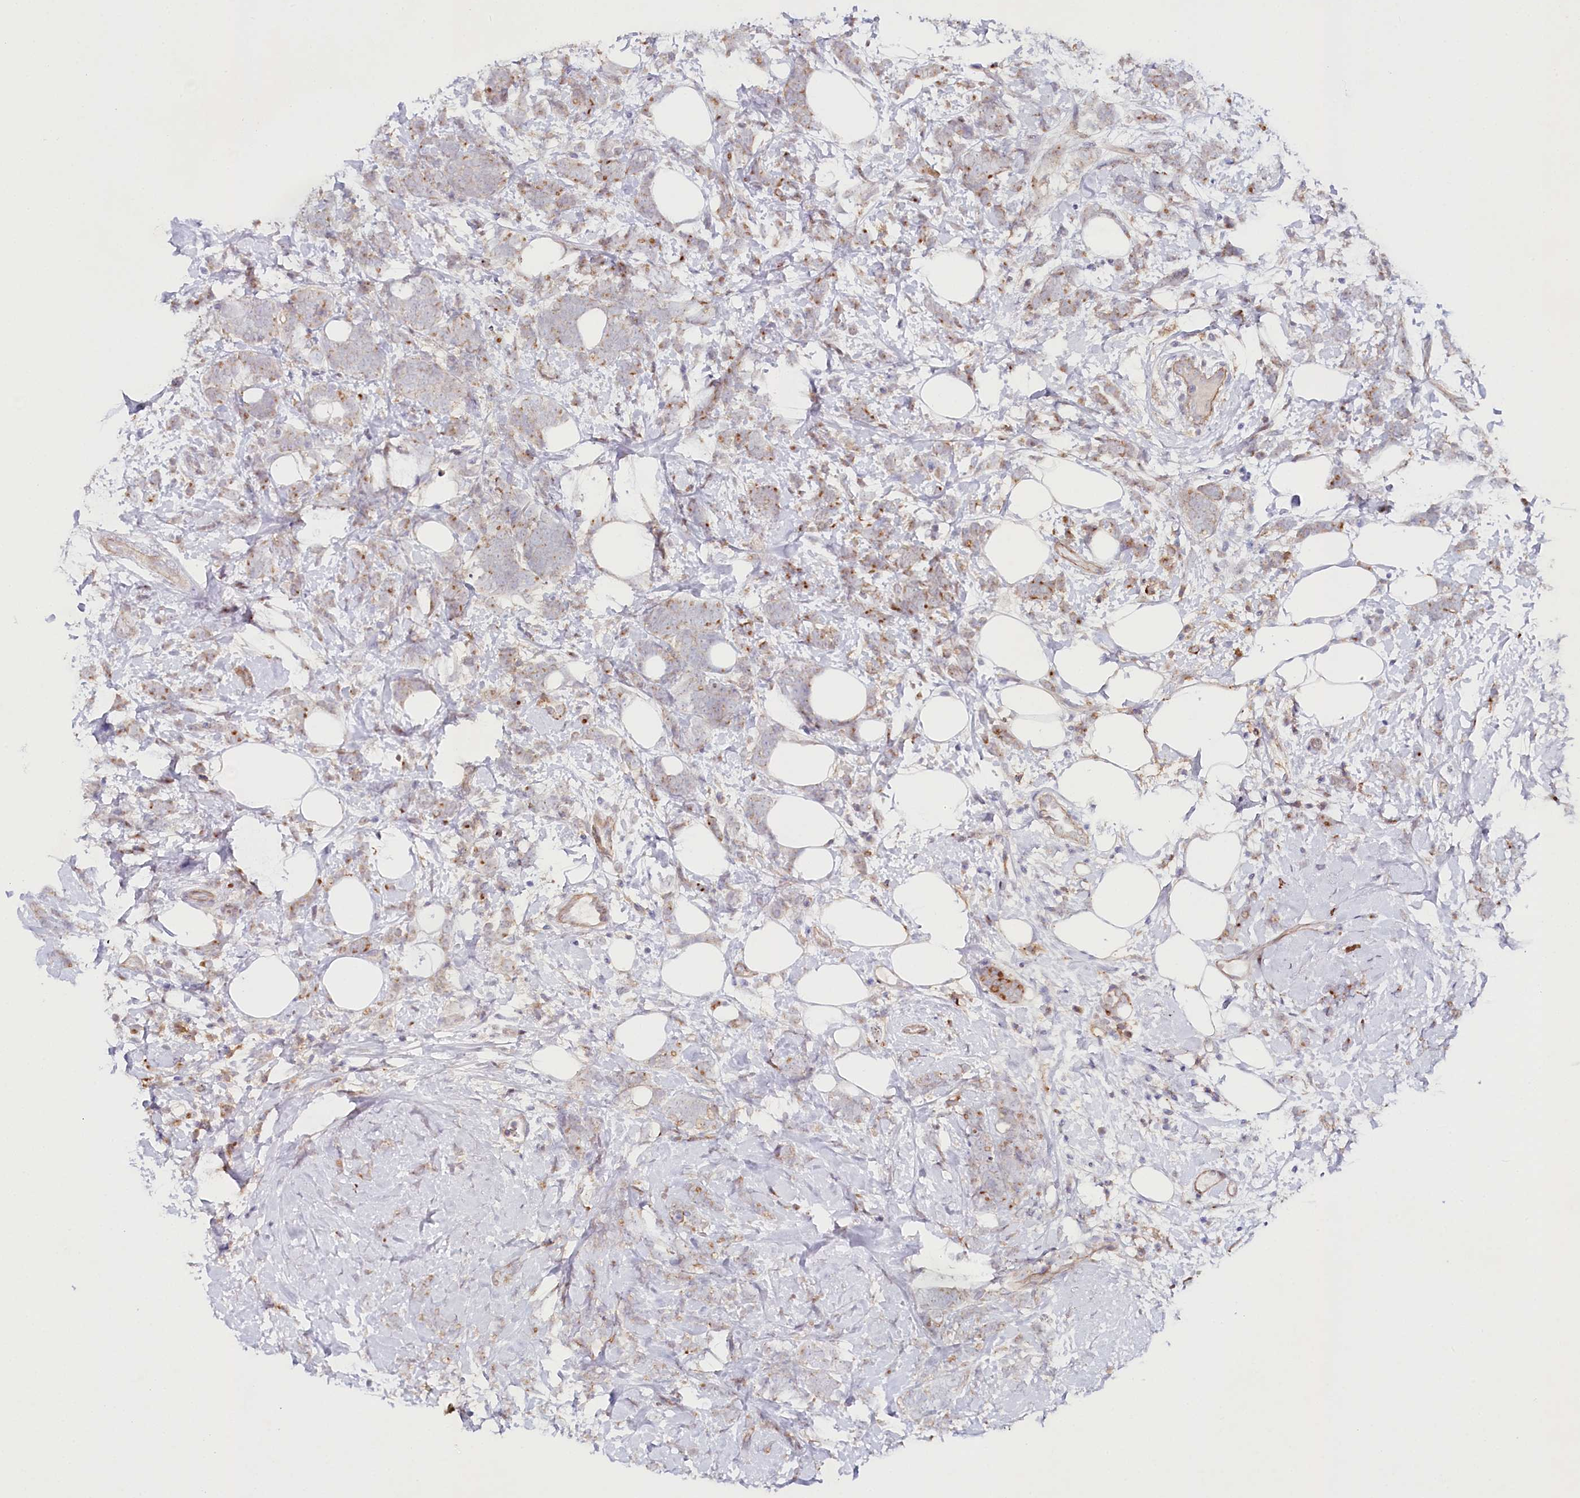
{"staining": {"intensity": "moderate", "quantity": "<25%", "location": "cytoplasmic/membranous"}, "tissue": "breast cancer", "cell_type": "Tumor cells", "image_type": "cancer", "snomed": [{"axis": "morphology", "description": "Lobular carcinoma"}, {"axis": "topography", "description": "Breast"}], "caption": "This is an image of IHC staining of breast cancer (lobular carcinoma), which shows moderate expression in the cytoplasmic/membranous of tumor cells.", "gene": "ALDH3B1", "patient": {"sex": "female", "age": 58}}